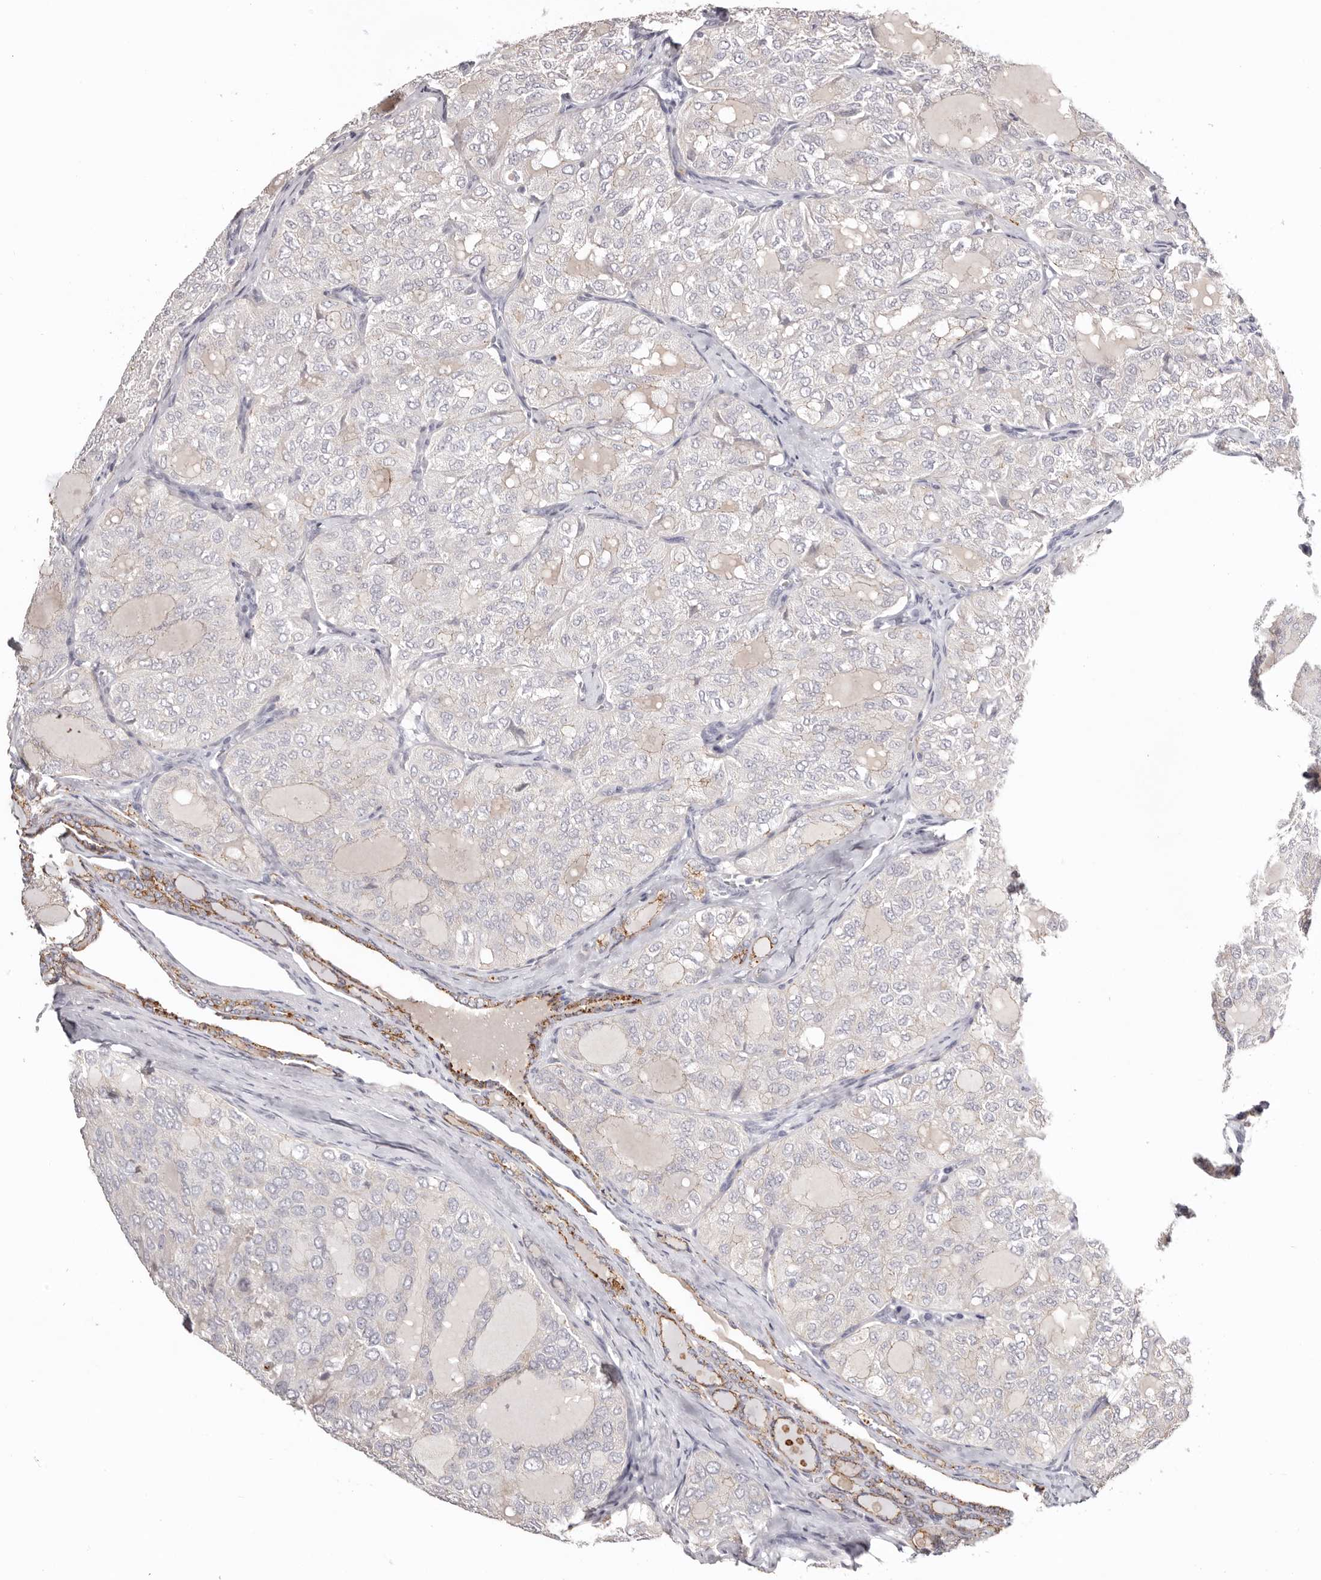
{"staining": {"intensity": "negative", "quantity": "none", "location": "none"}, "tissue": "thyroid cancer", "cell_type": "Tumor cells", "image_type": "cancer", "snomed": [{"axis": "morphology", "description": "Follicular adenoma carcinoma, NOS"}, {"axis": "topography", "description": "Thyroid gland"}], "caption": "Tumor cells are negative for brown protein staining in thyroid follicular adenoma carcinoma.", "gene": "PCDHB6", "patient": {"sex": "male", "age": 75}}